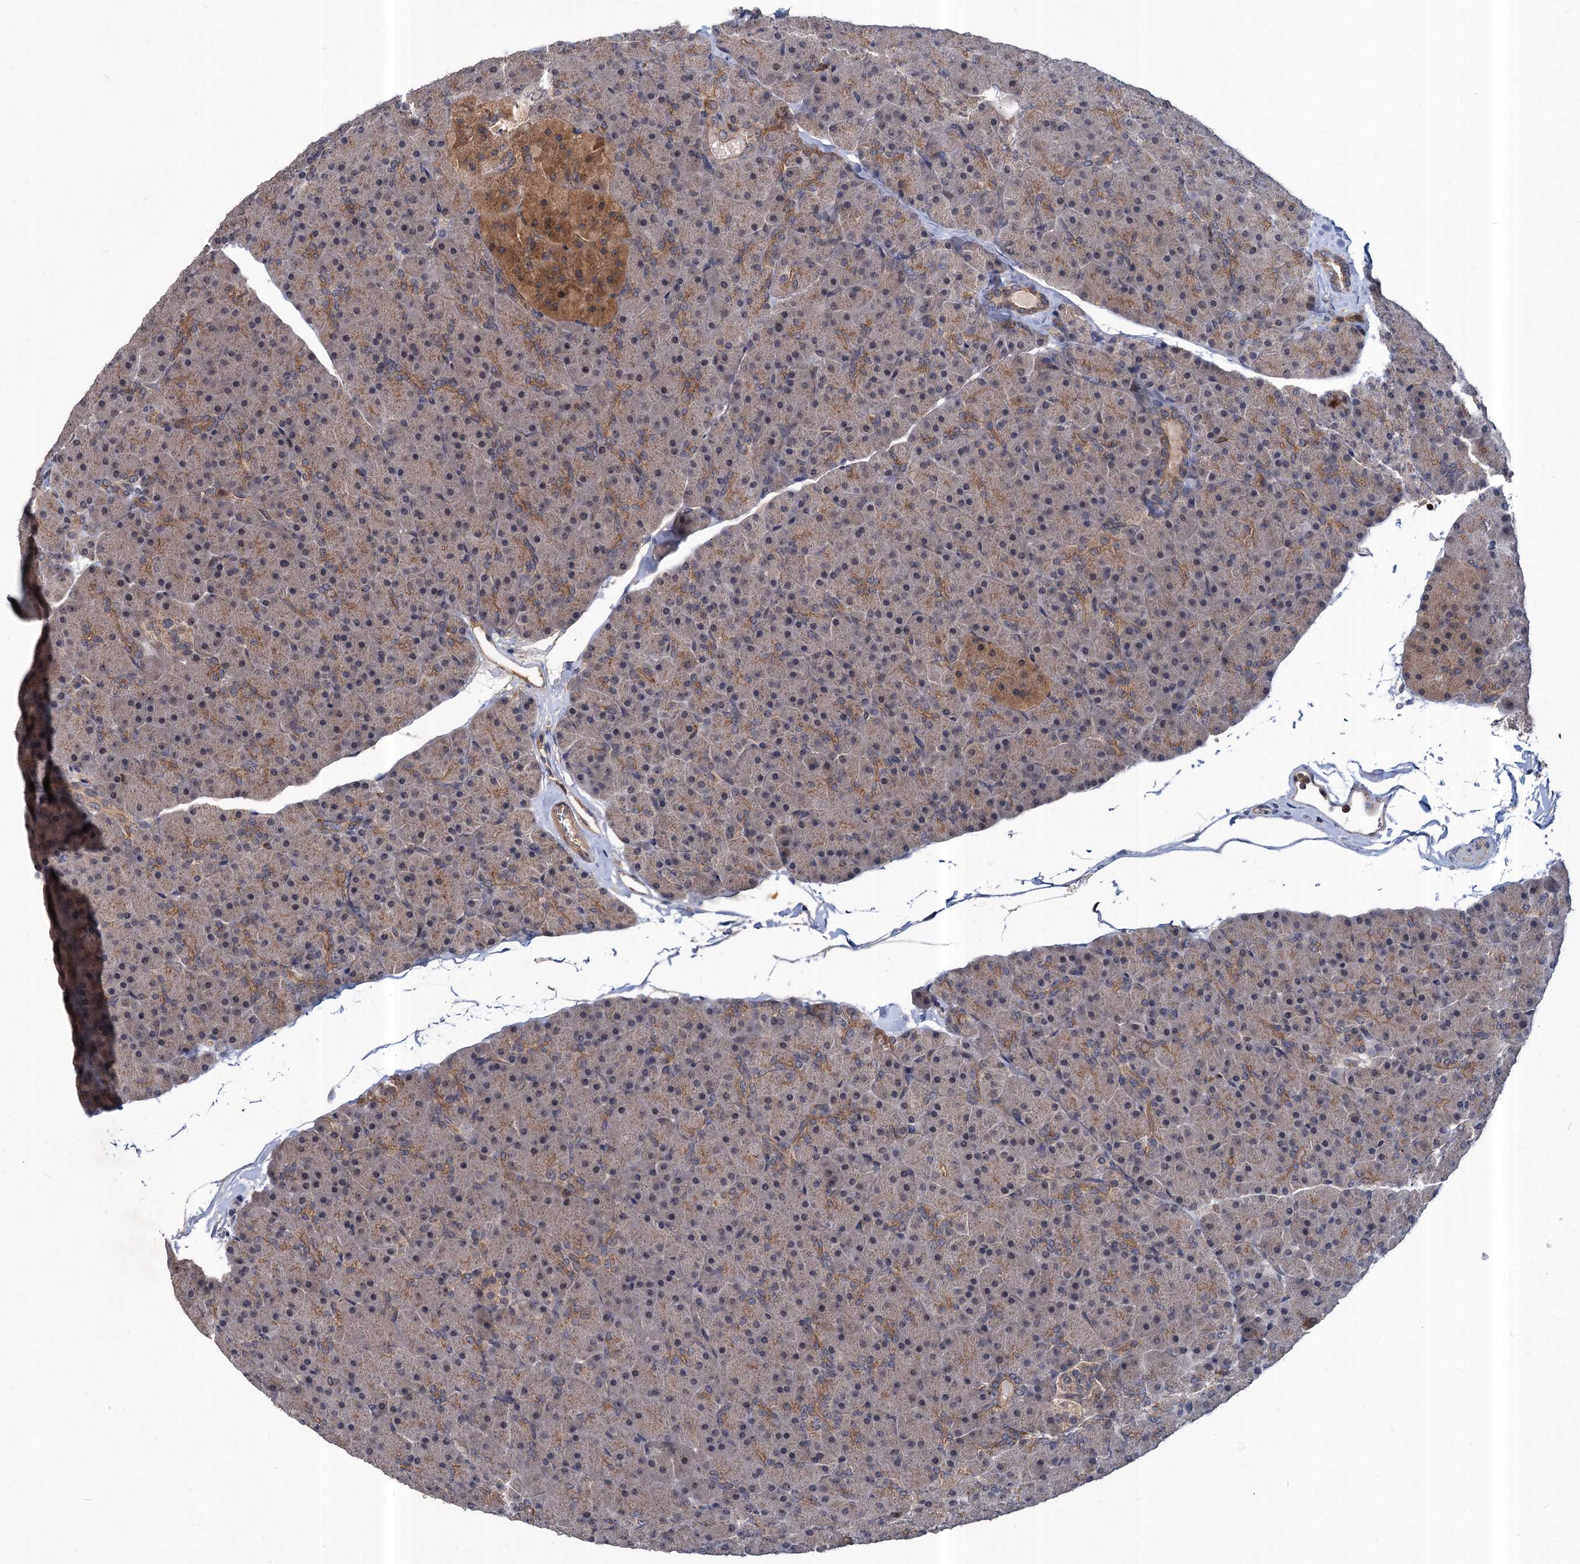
{"staining": {"intensity": "moderate", "quantity": ">75%", "location": "cytoplasmic/membranous,nuclear"}, "tissue": "pancreas", "cell_type": "Exocrine glandular cells", "image_type": "normal", "snomed": [{"axis": "morphology", "description": "Normal tissue, NOS"}, {"axis": "topography", "description": "Pancreas"}], "caption": "Protein staining of benign pancreas reveals moderate cytoplasmic/membranous,nuclear positivity in approximately >75% of exocrine glandular cells. (IHC, brightfield microscopy, high magnification).", "gene": "ABLIM1", "patient": {"sex": "male", "age": 36}}